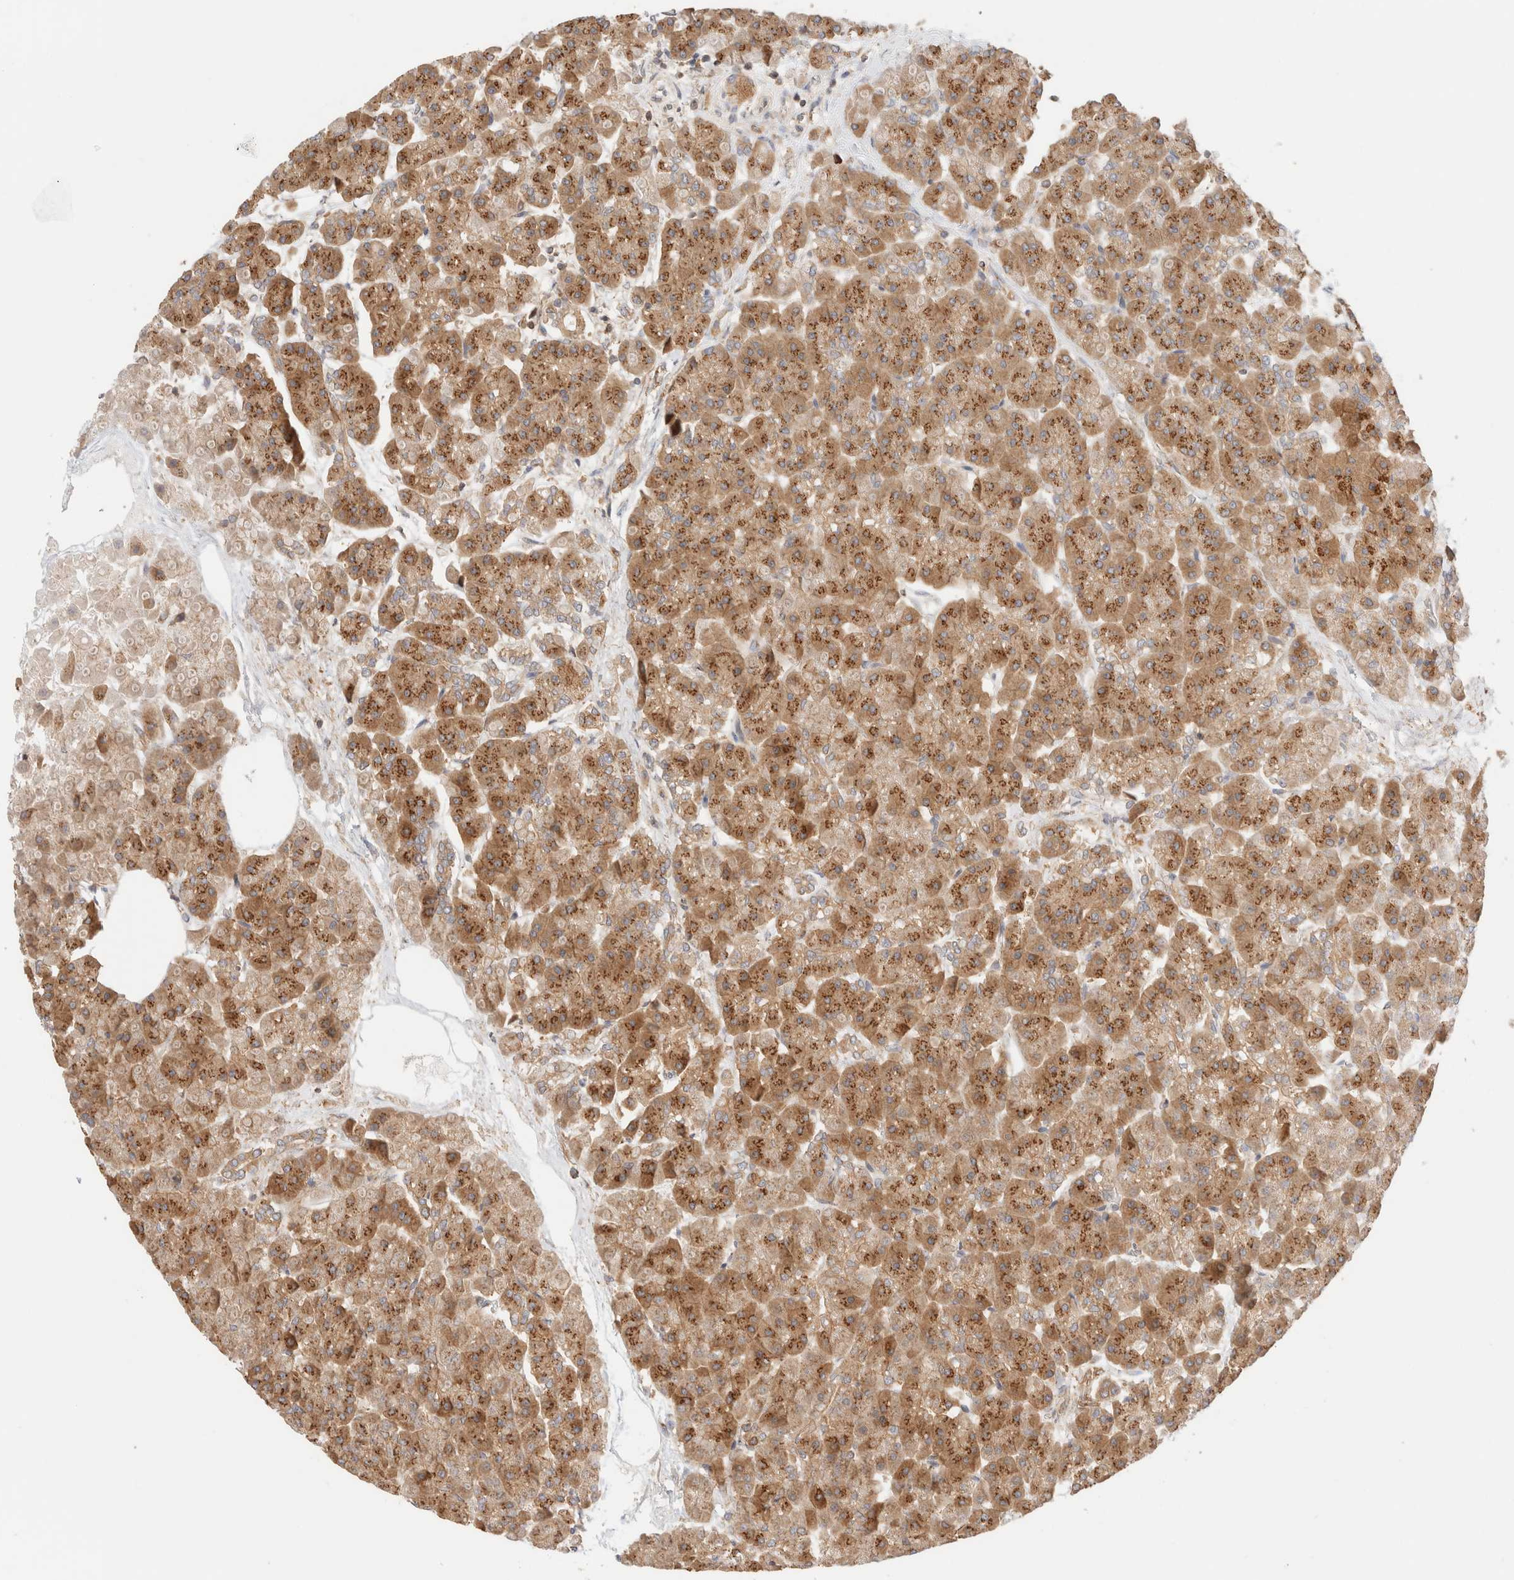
{"staining": {"intensity": "moderate", "quantity": ">75%", "location": "cytoplasmic/membranous"}, "tissue": "pancreas", "cell_type": "Exocrine glandular cells", "image_type": "normal", "snomed": [{"axis": "morphology", "description": "Normal tissue, NOS"}, {"axis": "topography", "description": "Pancreas"}], "caption": "IHC (DAB) staining of unremarkable pancreas reveals moderate cytoplasmic/membranous protein expression in about >75% of exocrine glandular cells.", "gene": "RABEP1", "patient": {"sex": "female", "age": 70}}